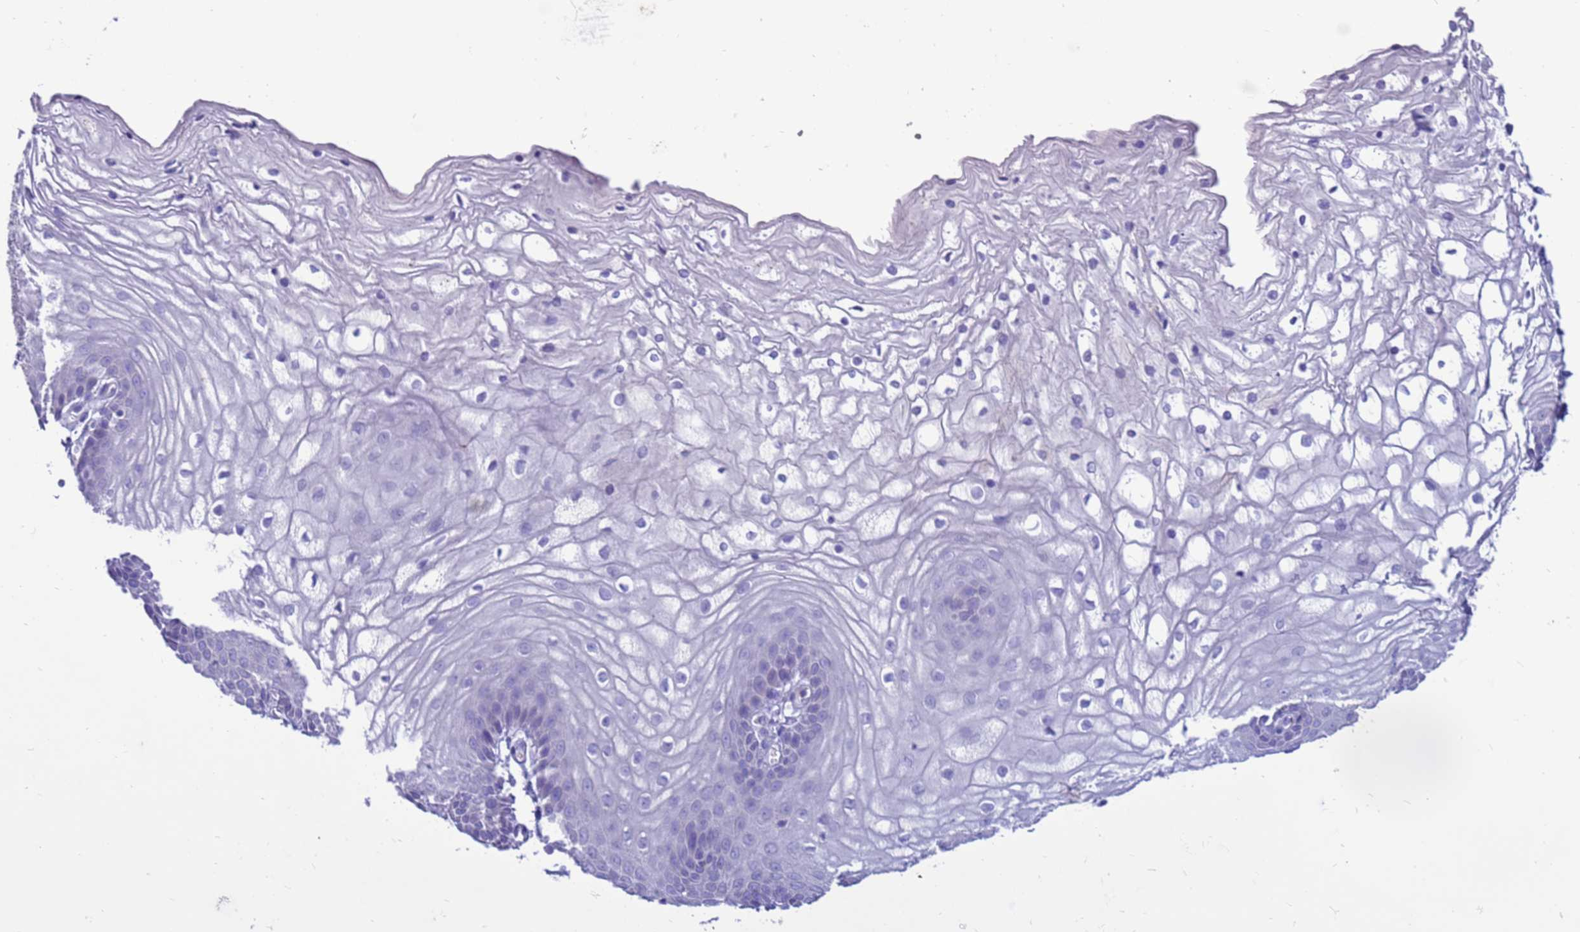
{"staining": {"intensity": "negative", "quantity": "none", "location": "none"}, "tissue": "vagina", "cell_type": "Squamous epithelial cells", "image_type": "normal", "snomed": [{"axis": "morphology", "description": "Normal tissue, NOS"}, {"axis": "topography", "description": "Vagina"}, {"axis": "topography", "description": "Cervix"}], "caption": "A high-resolution photomicrograph shows IHC staining of unremarkable vagina, which reveals no significant expression in squamous epithelial cells.", "gene": "PDE10A", "patient": {"sex": "female", "age": 40}}